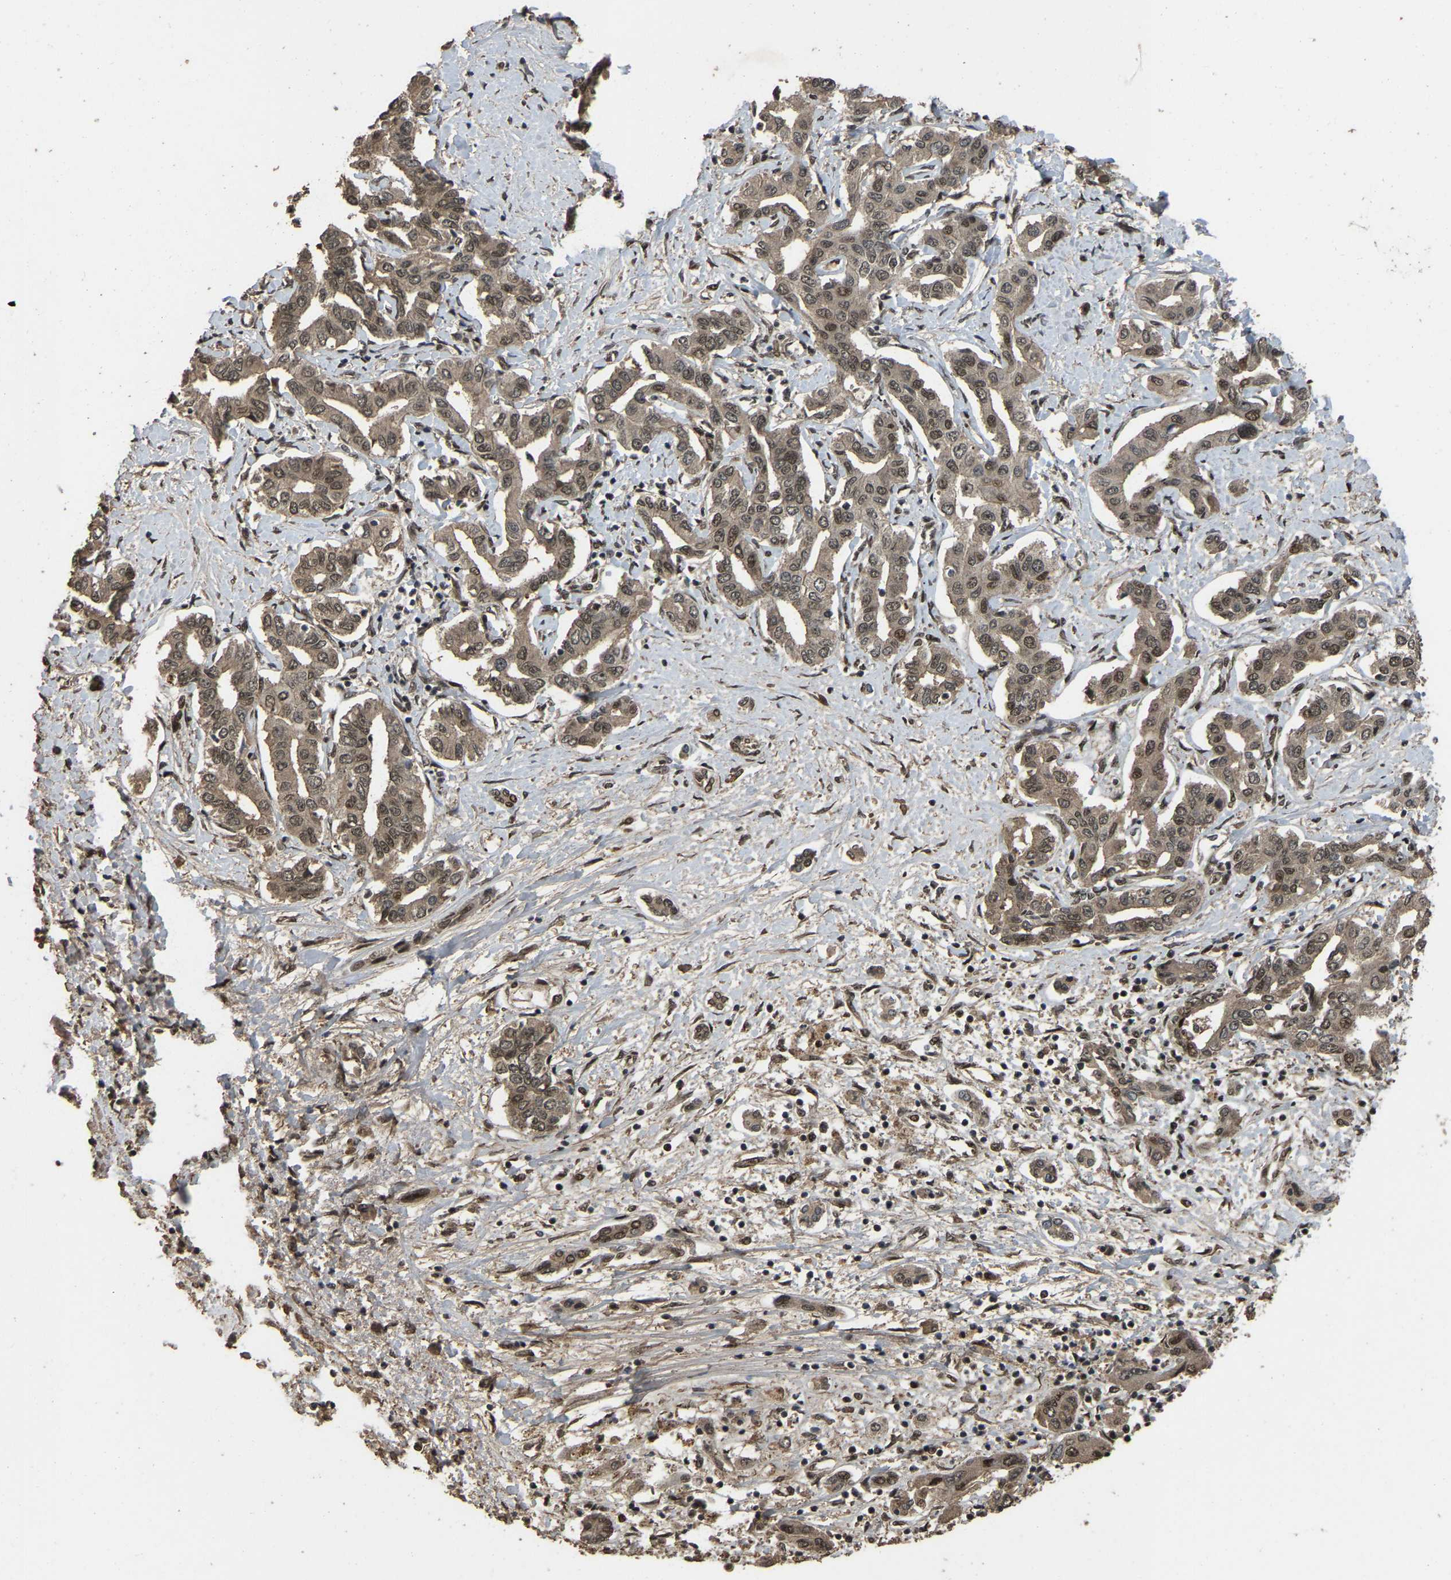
{"staining": {"intensity": "moderate", "quantity": ">75%", "location": "cytoplasmic/membranous,nuclear"}, "tissue": "liver cancer", "cell_type": "Tumor cells", "image_type": "cancer", "snomed": [{"axis": "morphology", "description": "Cholangiocarcinoma"}, {"axis": "topography", "description": "Liver"}], "caption": "Cholangiocarcinoma (liver) was stained to show a protein in brown. There is medium levels of moderate cytoplasmic/membranous and nuclear staining in approximately >75% of tumor cells.", "gene": "ARHGAP23", "patient": {"sex": "male", "age": 59}}